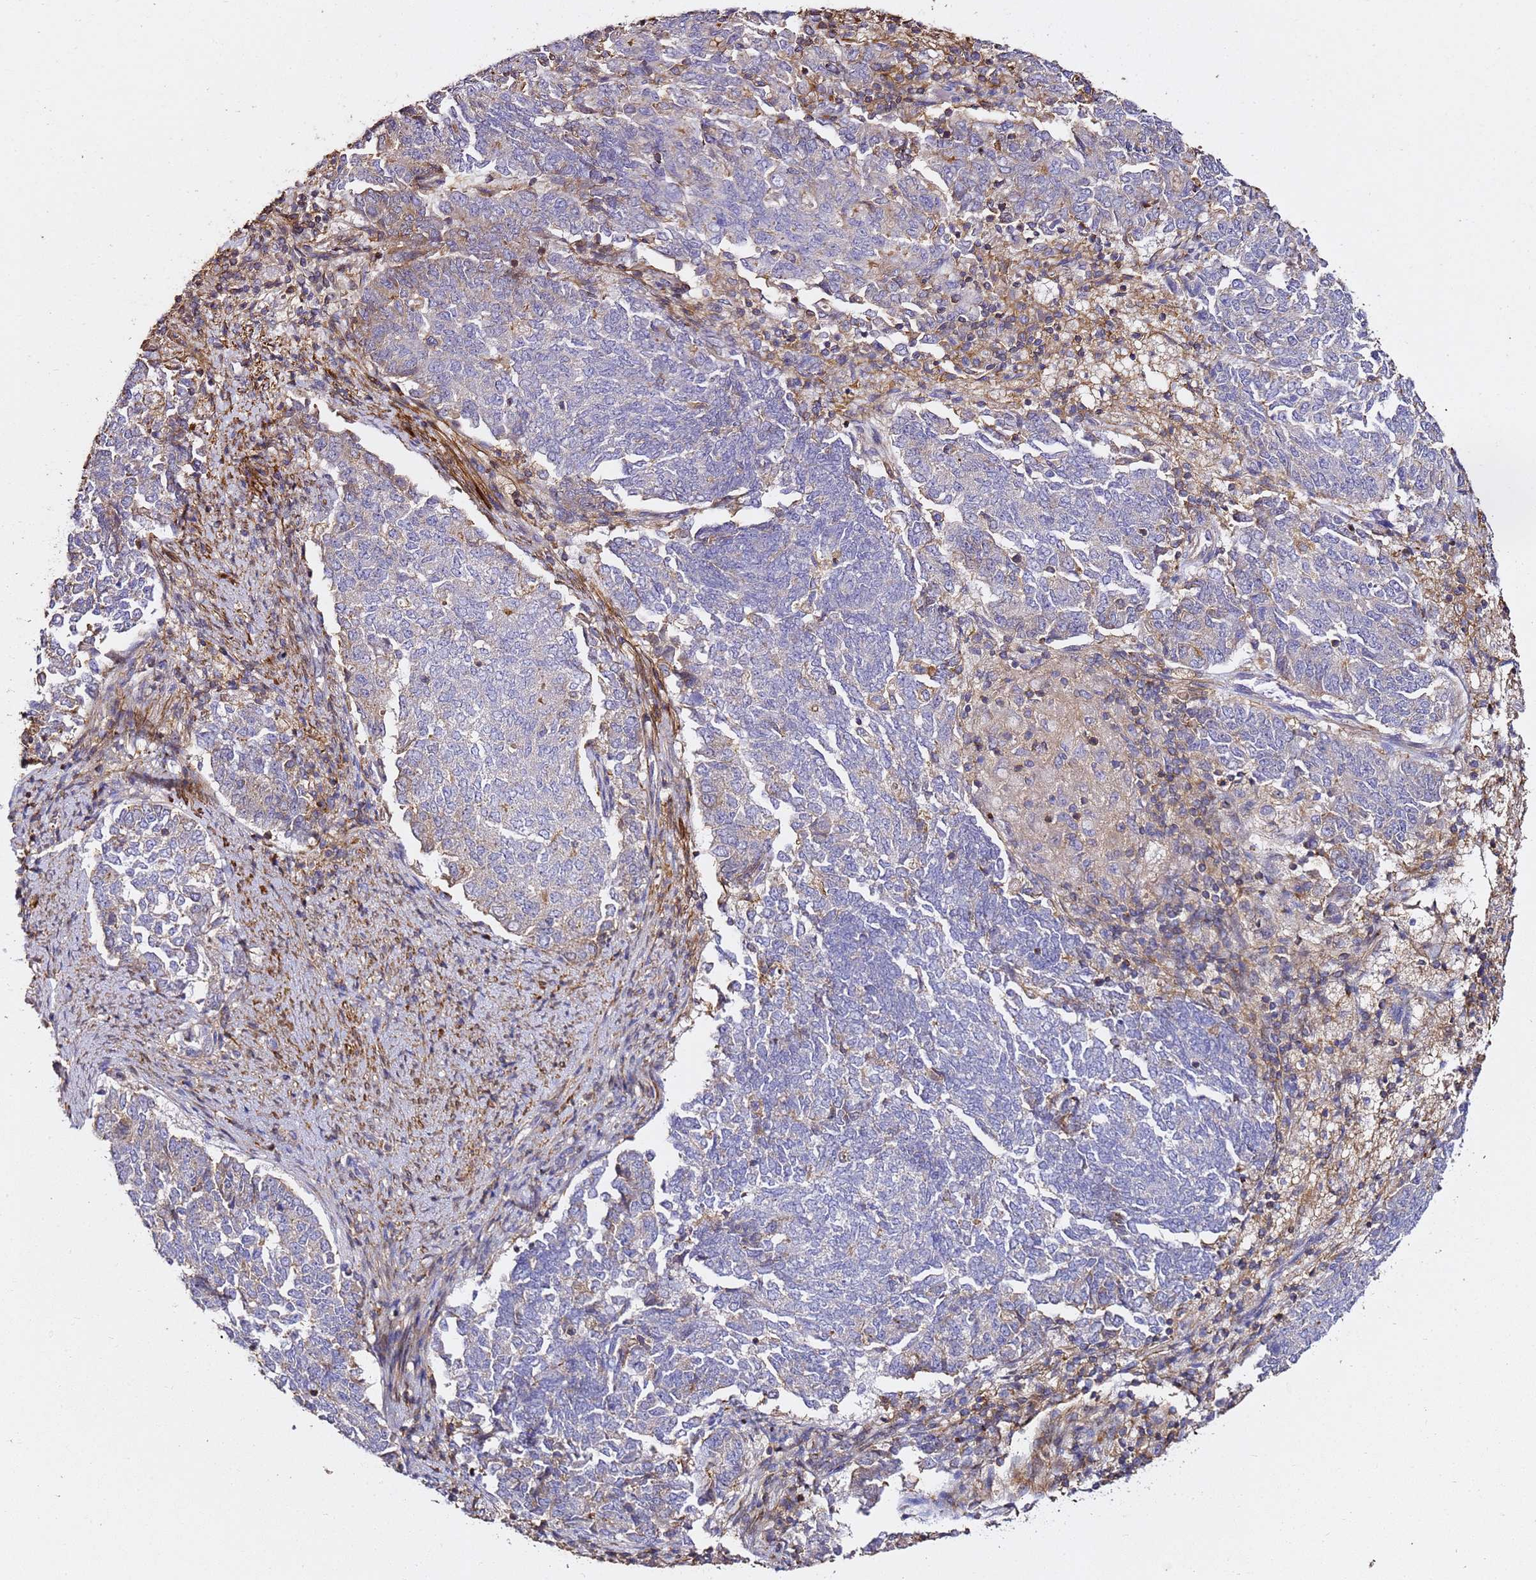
{"staining": {"intensity": "negative", "quantity": "none", "location": "none"}, "tissue": "endometrial cancer", "cell_type": "Tumor cells", "image_type": "cancer", "snomed": [{"axis": "morphology", "description": "Adenocarcinoma, NOS"}, {"axis": "topography", "description": "Endometrium"}], "caption": "Immunohistochemical staining of human endometrial cancer (adenocarcinoma) reveals no significant staining in tumor cells.", "gene": "ZFP36L2", "patient": {"sex": "female", "age": 80}}